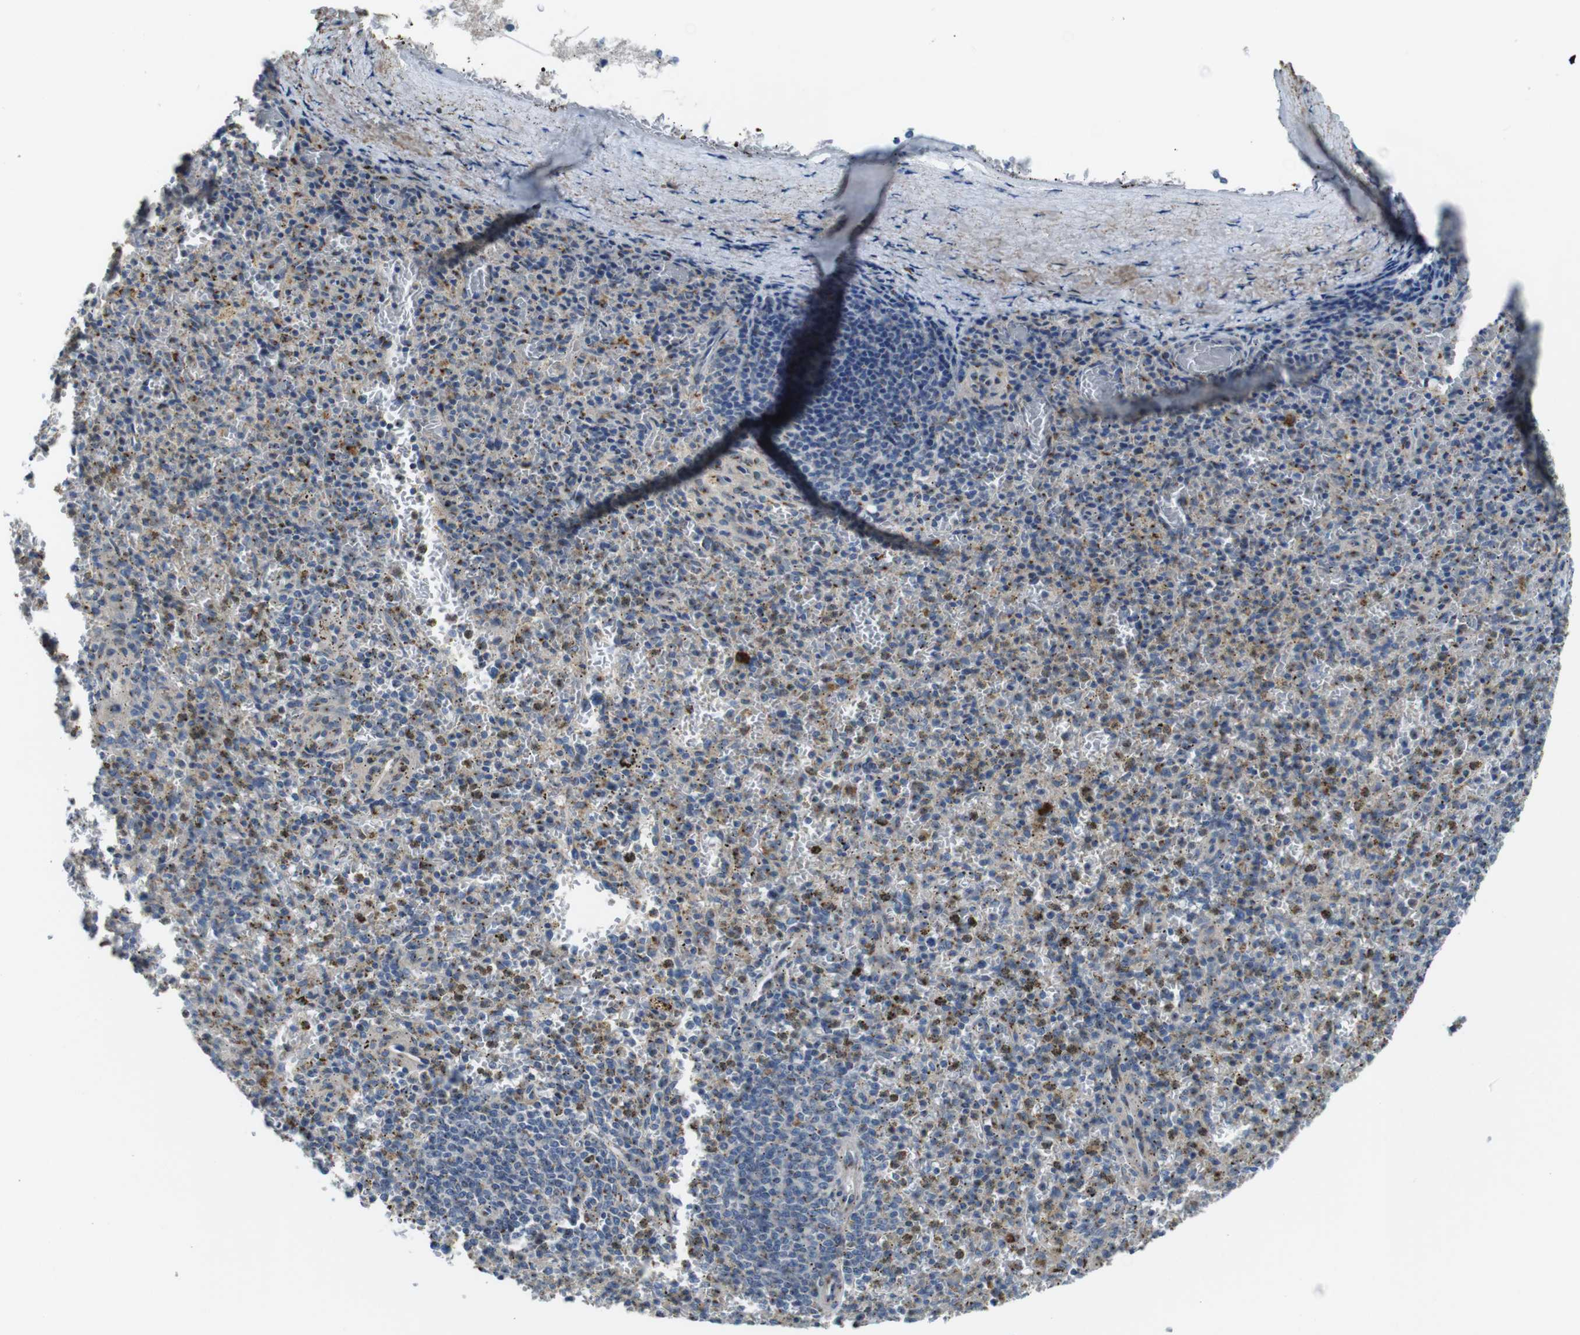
{"staining": {"intensity": "moderate", "quantity": "25%-75%", "location": "cytoplasmic/membranous"}, "tissue": "spleen", "cell_type": "Cells in red pulp", "image_type": "normal", "snomed": [{"axis": "morphology", "description": "Normal tissue, NOS"}, {"axis": "topography", "description": "Spleen"}], "caption": "Brown immunohistochemical staining in normal human spleen displays moderate cytoplasmic/membranous positivity in approximately 25%-75% of cells in red pulp. (Brightfield microscopy of DAB IHC at high magnification).", "gene": "RAB6A", "patient": {"sex": "male", "age": 72}}